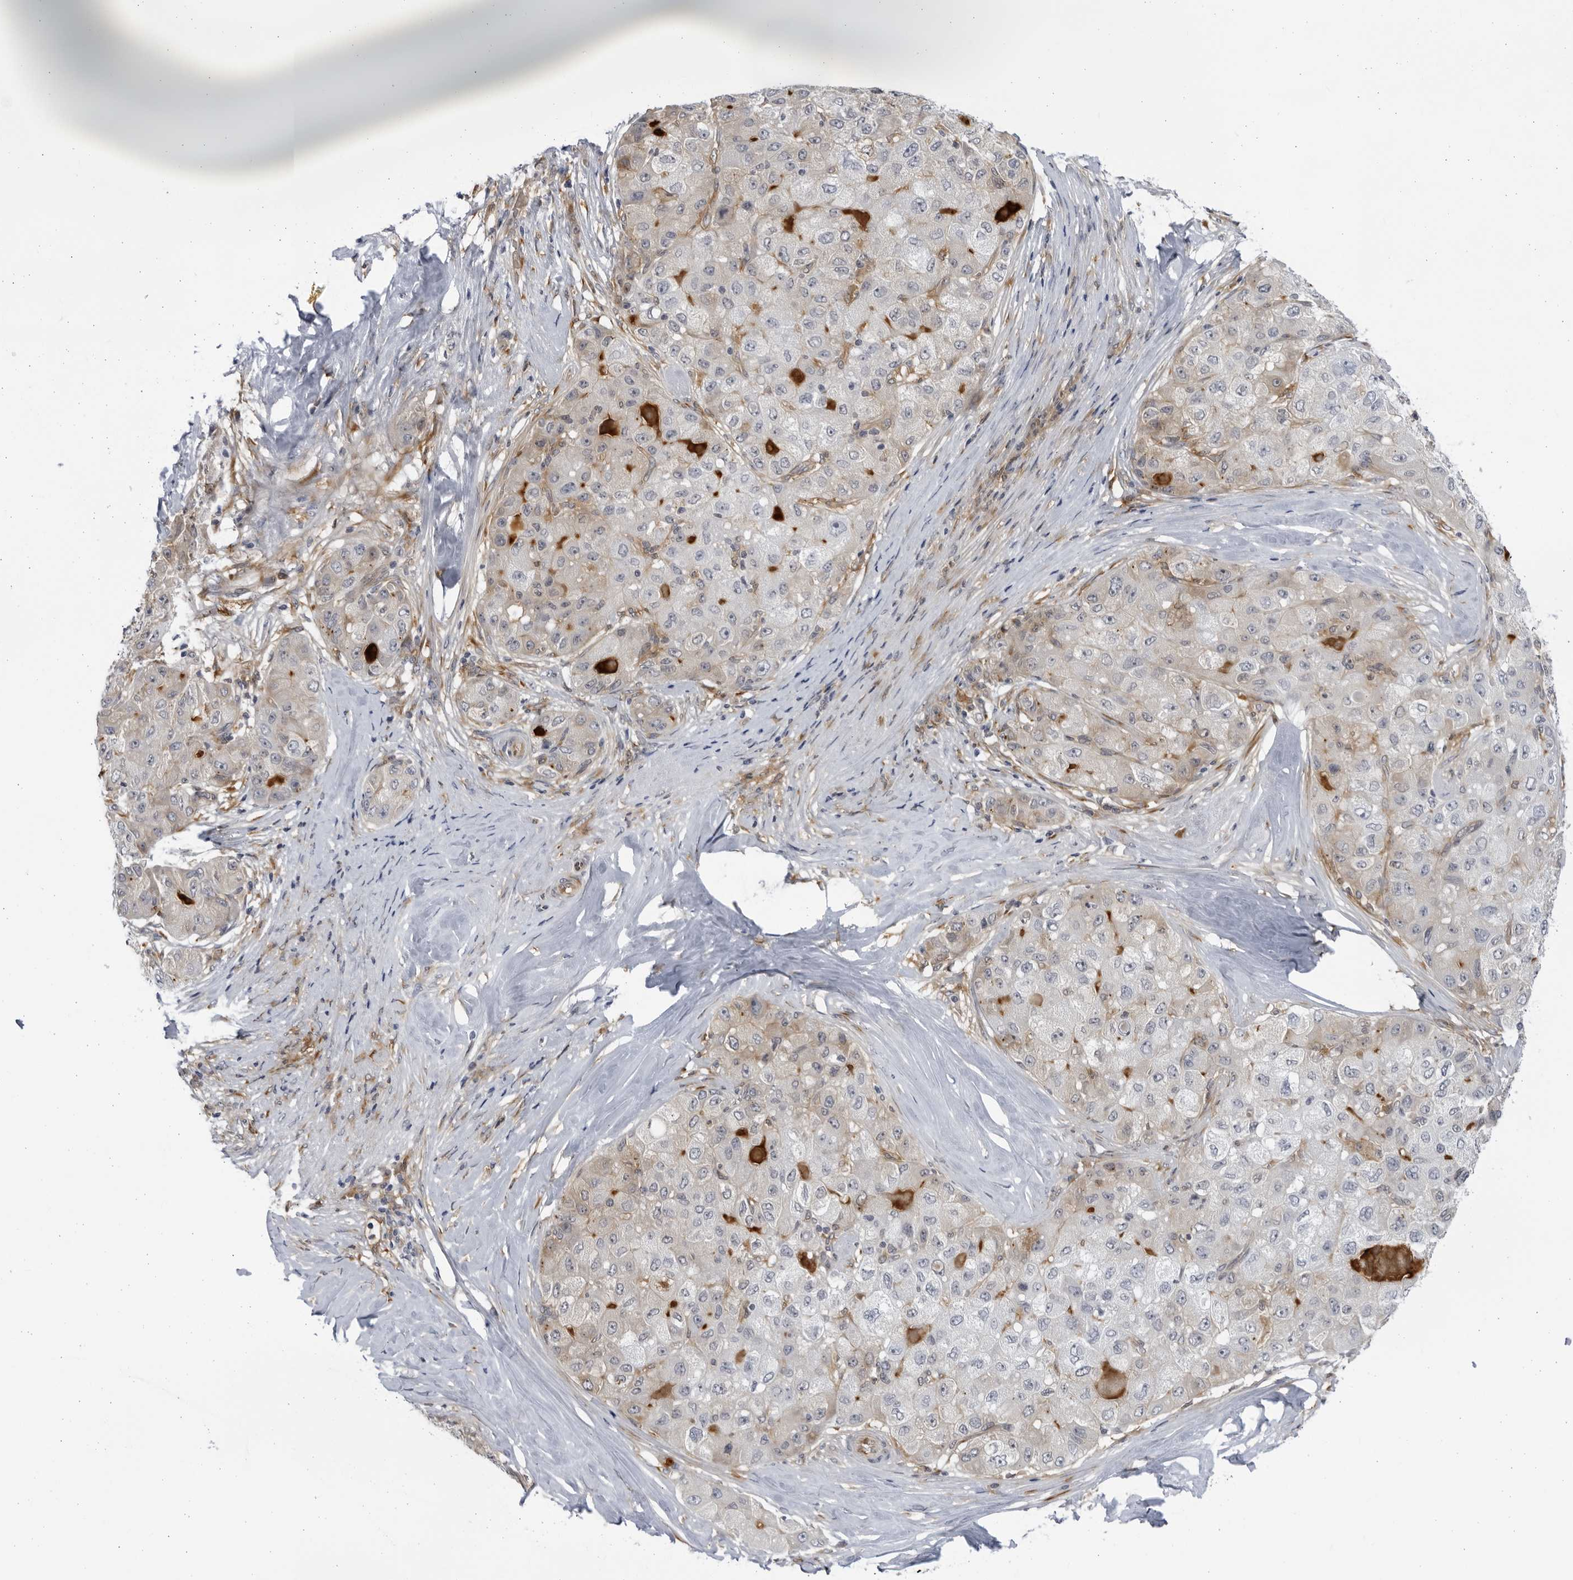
{"staining": {"intensity": "negative", "quantity": "none", "location": "none"}, "tissue": "liver cancer", "cell_type": "Tumor cells", "image_type": "cancer", "snomed": [{"axis": "morphology", "description": "Carcinoma, Hepatocellular, NOS"}, {"axis": "topography", "description": "Liver"}], "caption": "Human liver cancer (hepatocellular carcinoma) stained for a protein using immunohistochemistry displays no positivity in tumor cells.", "gene": "BMP2K", "patient": {"sex": "male", "age": 80}}